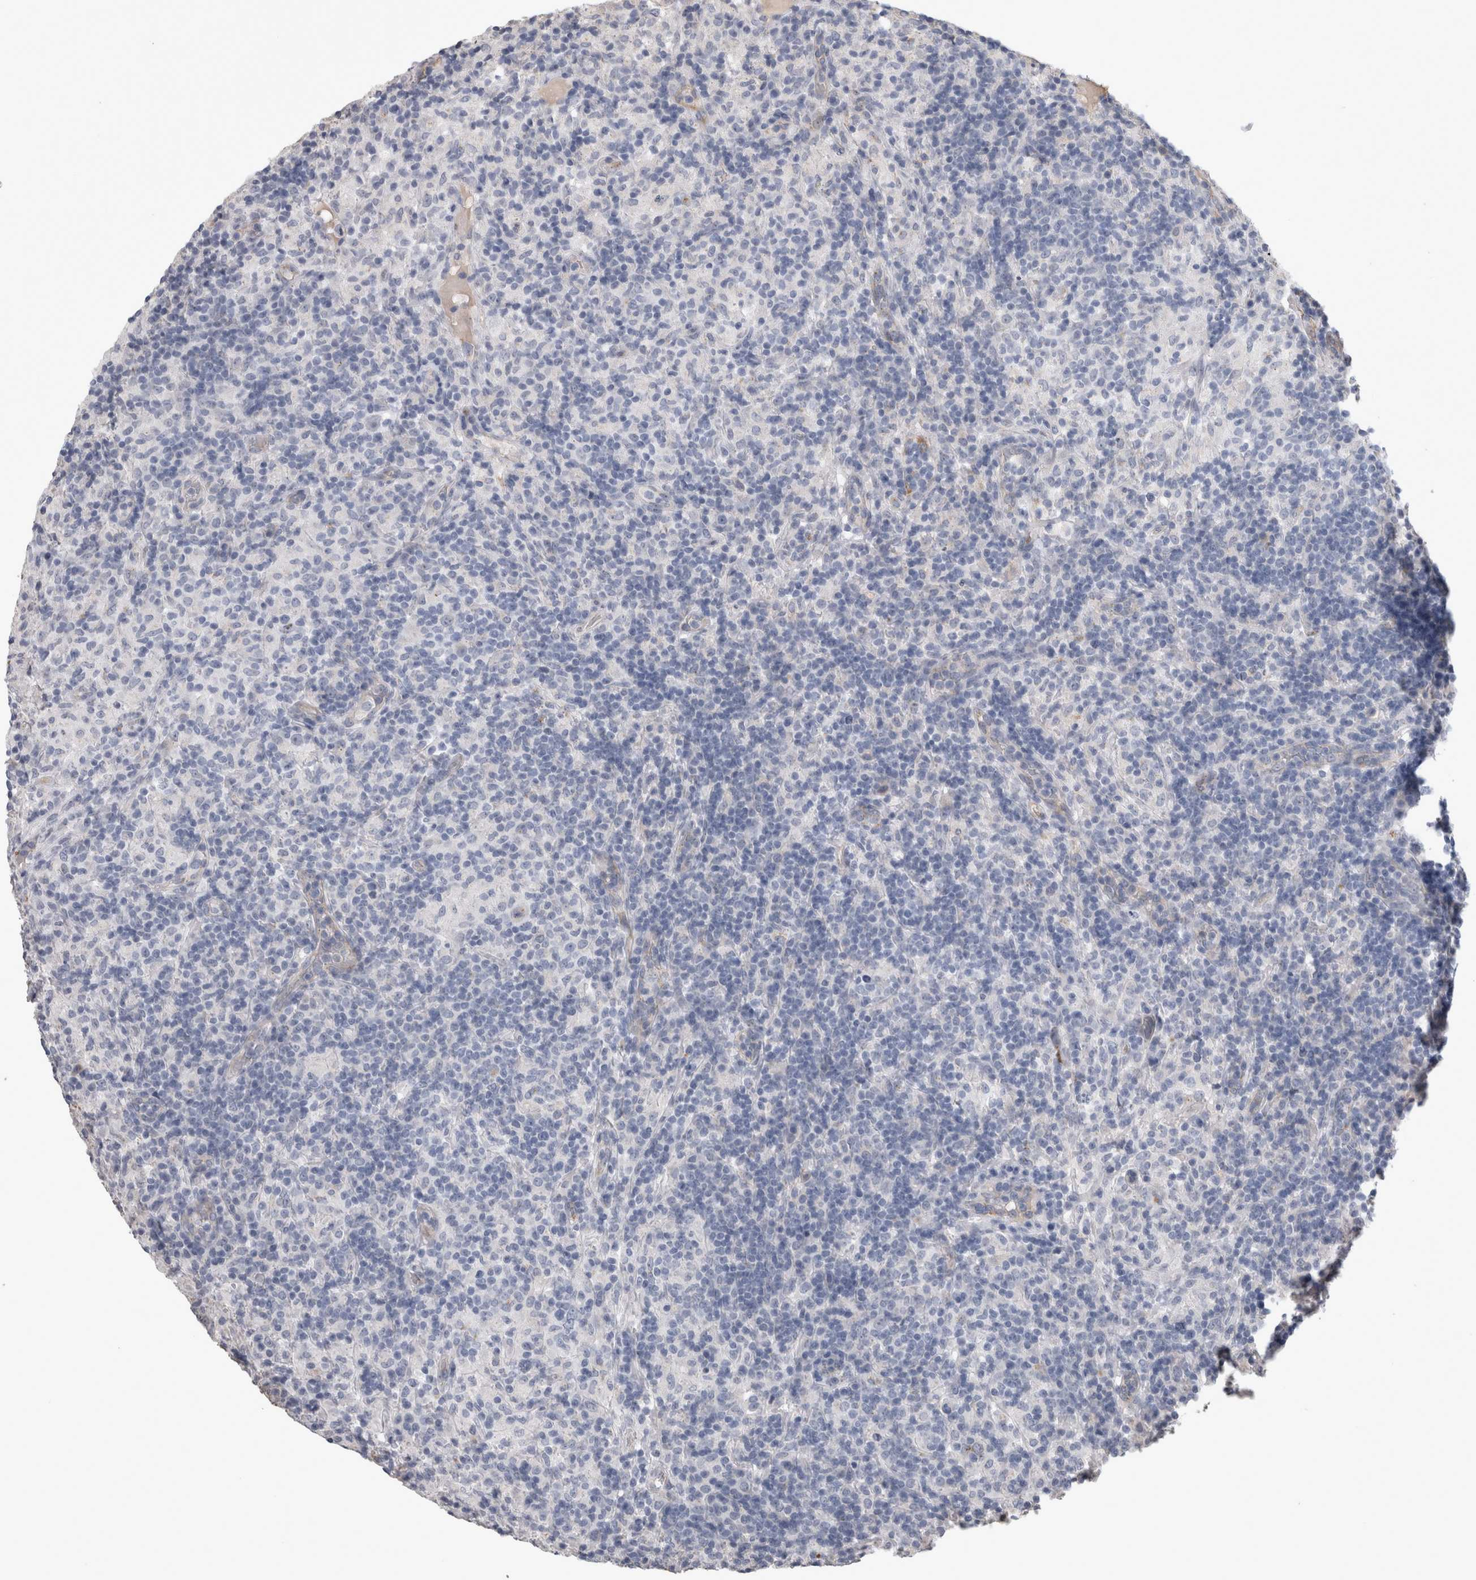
{"staining": {"intensity": "negative", "quantity": "none", "location": "none"}, "tissue": "lymphoma", "cell_type": "Tumor cells", "image_type": "cancer", "snomed": [{"axis": "morphology", "description": "Hodgkin's disease, NOS"}, {"axis": "topography", "description": "Lymph node"}], "caption": "IHC of Hodgkin's disease displays no positivity in tumor cells.", "gene": "STC1", "patient": {"sex": "male", "age": 70}}